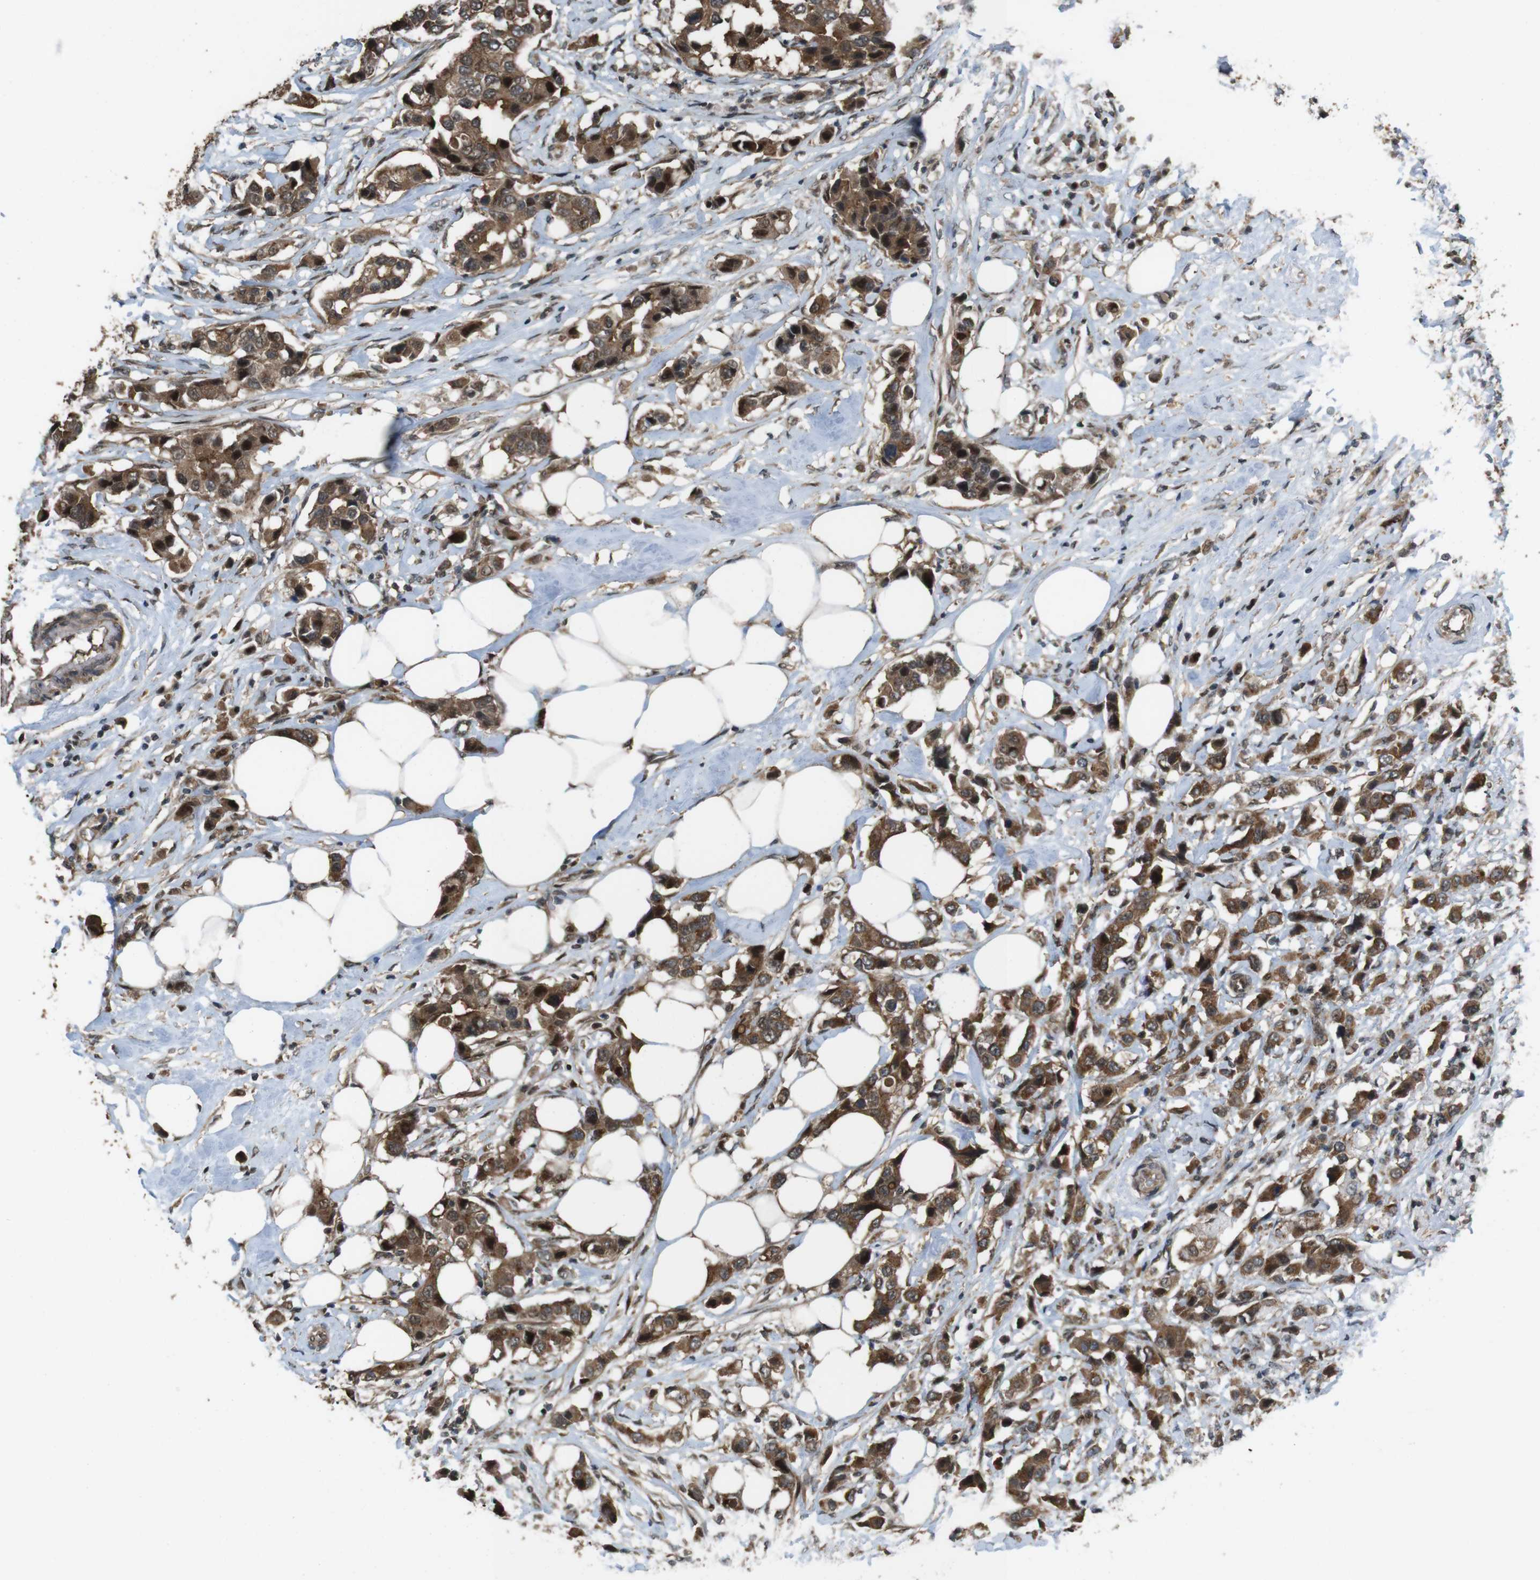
{"staining": {"intensity": "strong", "quantity": ">75%", "location": "cytoplasmic/membranous,nuclear"}, "tissue": "breast cancer", "cell_type": "Tumor cells", "image_type": "cancer", "snomed": [{"axis": "morphology", "description": "Normal tissue, NOS"}, {"axis": "morphology", "description": "Duct carcinoma"}, {"axis": "topography", "description": "Breast"}], "caption": "Immunohistochemical staining of human breast invasive ductal carcinoma shows high levels of strong cytoplasmic/membranous and nuclear protein positivity in about >75% of tumor cells.", "gene": "CDC34", "patient": {"sex": "female", "age": 50}}